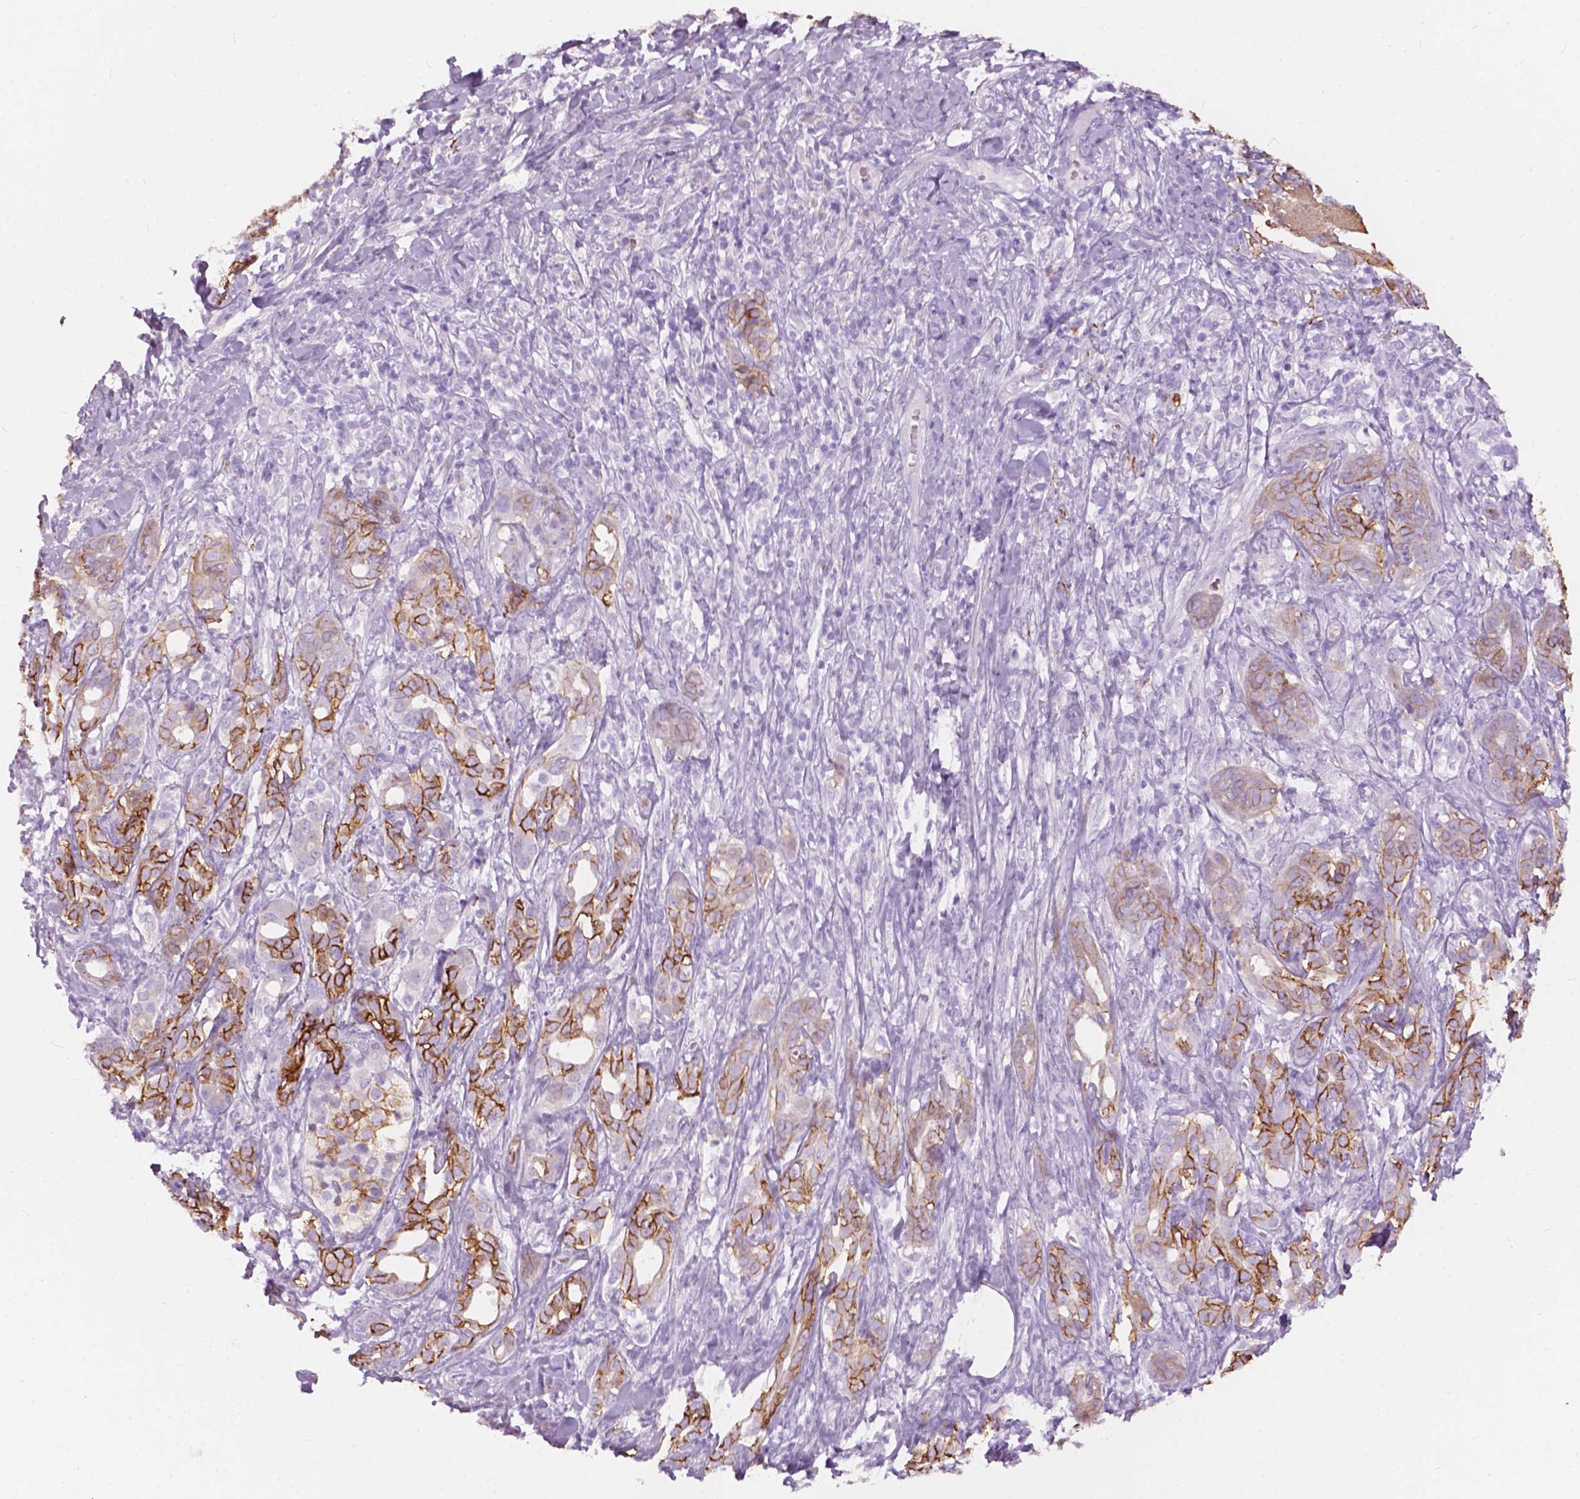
{"staining": {"intensity": "moderate", "quantity": "25%-75%", "location": "cytoplasmic/membranous"}, "tissue": "pancreatic cancer", "cell_type": "Tumor cells", "image_type": "cancer", "snomed": [{"axis": "morphology", "description": "Adenocarcinoma, NOS"}, {"axis": "topography", "description": "Pancreas"}], "caption": "DAB (3,3'-diaminobenzidine) immunohistochemical staining of human pancreatic adenocarcinoma demonstrates moderate cytoplasmic/membranous protein staining in approximately 25%-75% of tumor cells.", "gene": "FXYD2", "patient": {"sex": "male", "age": 61}}